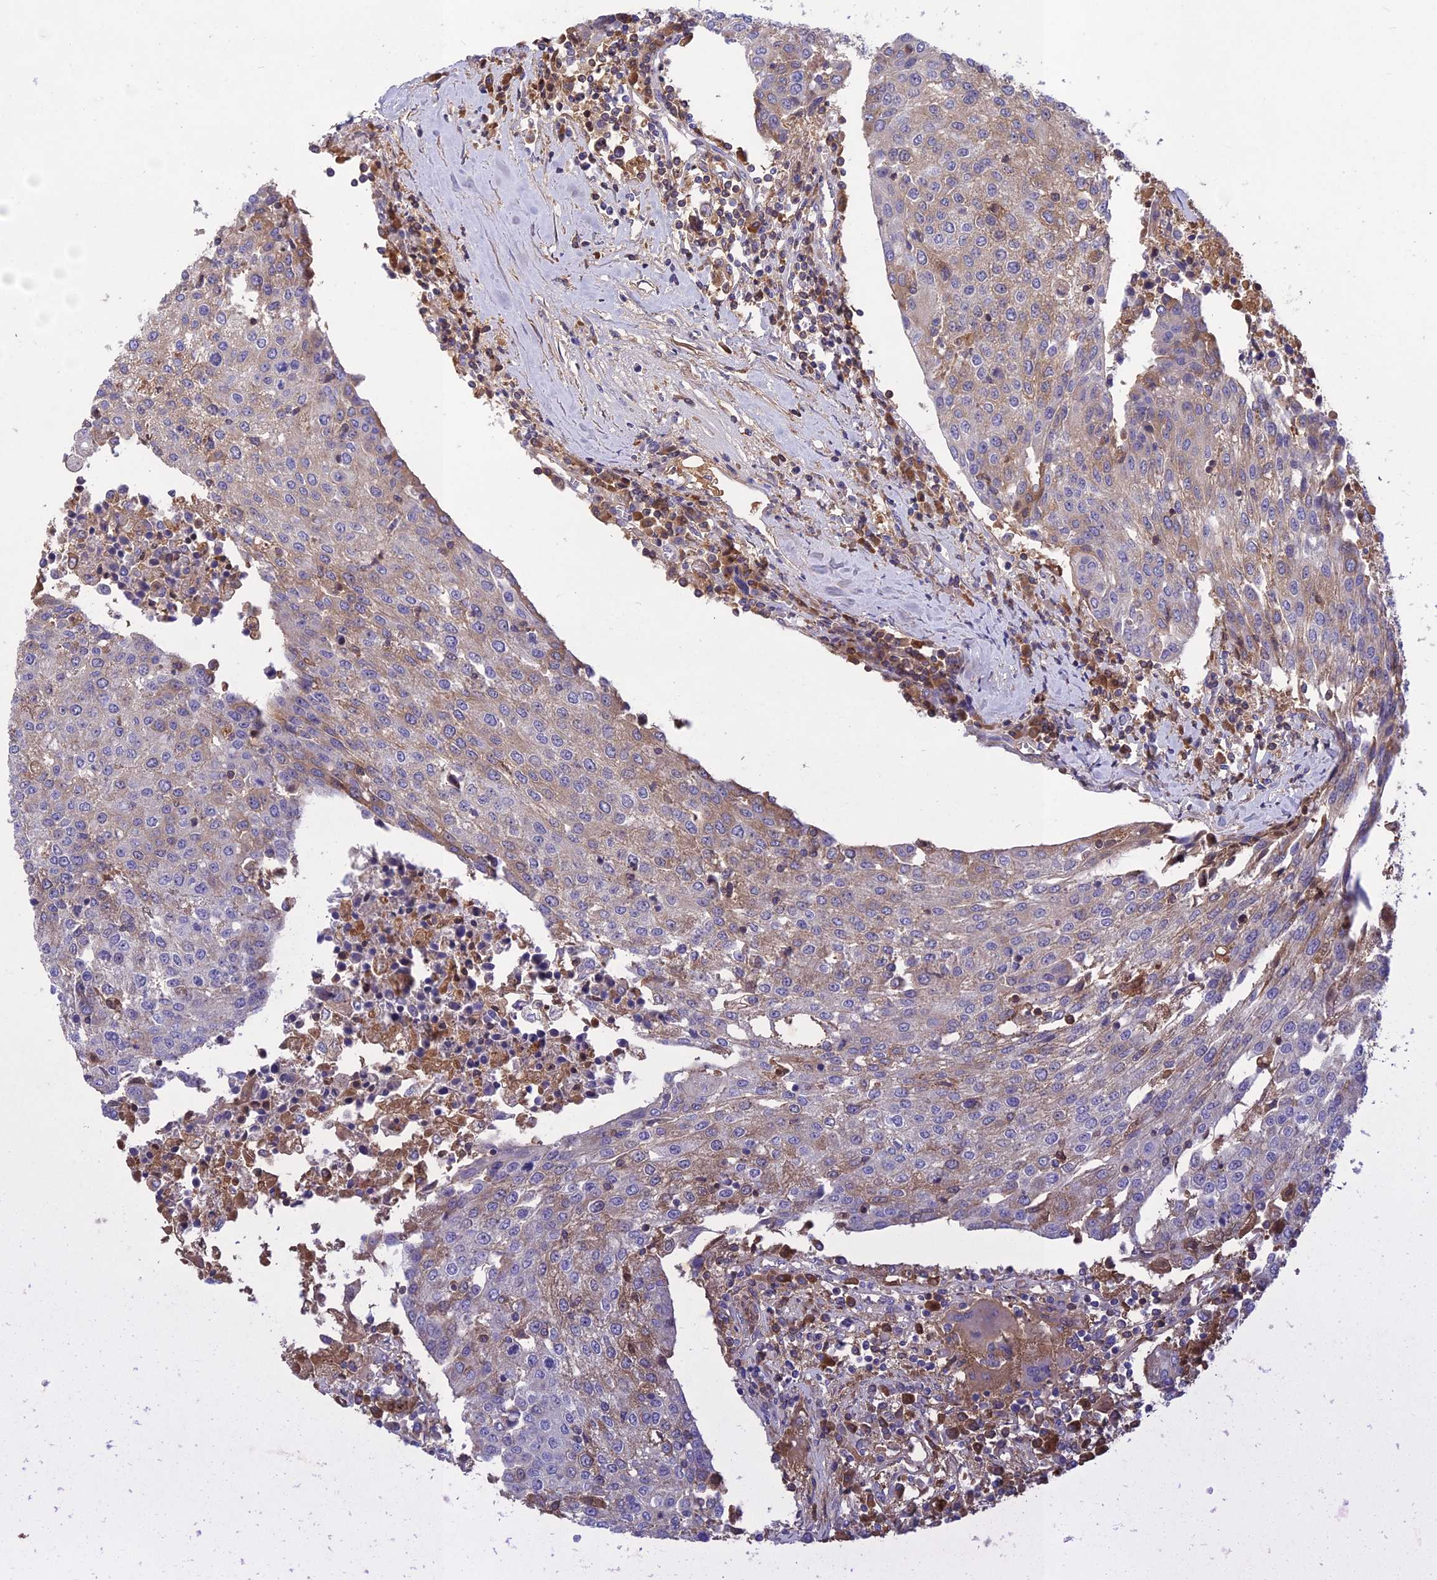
{"staining": {"intensity": "weak", "quantity": "<25%", "location": "cytoplasmic/membranous"}, "tissue": "urothelial cancer", "cell_type": "Tumor cells", "image_type": "cancer", "snomed": [{"axis": "morphology", "description": "Urothelial carcinoma, High grade"}, {"axis": "topography", "description": "Urinary bladder"}], "caption": "Immunohistochemistry (IHC) of human high-grade urothelial carcinoma displays no staining in tumor cells.", "gene": "ADO", "patient": {"sex": "female", "age": 85}}